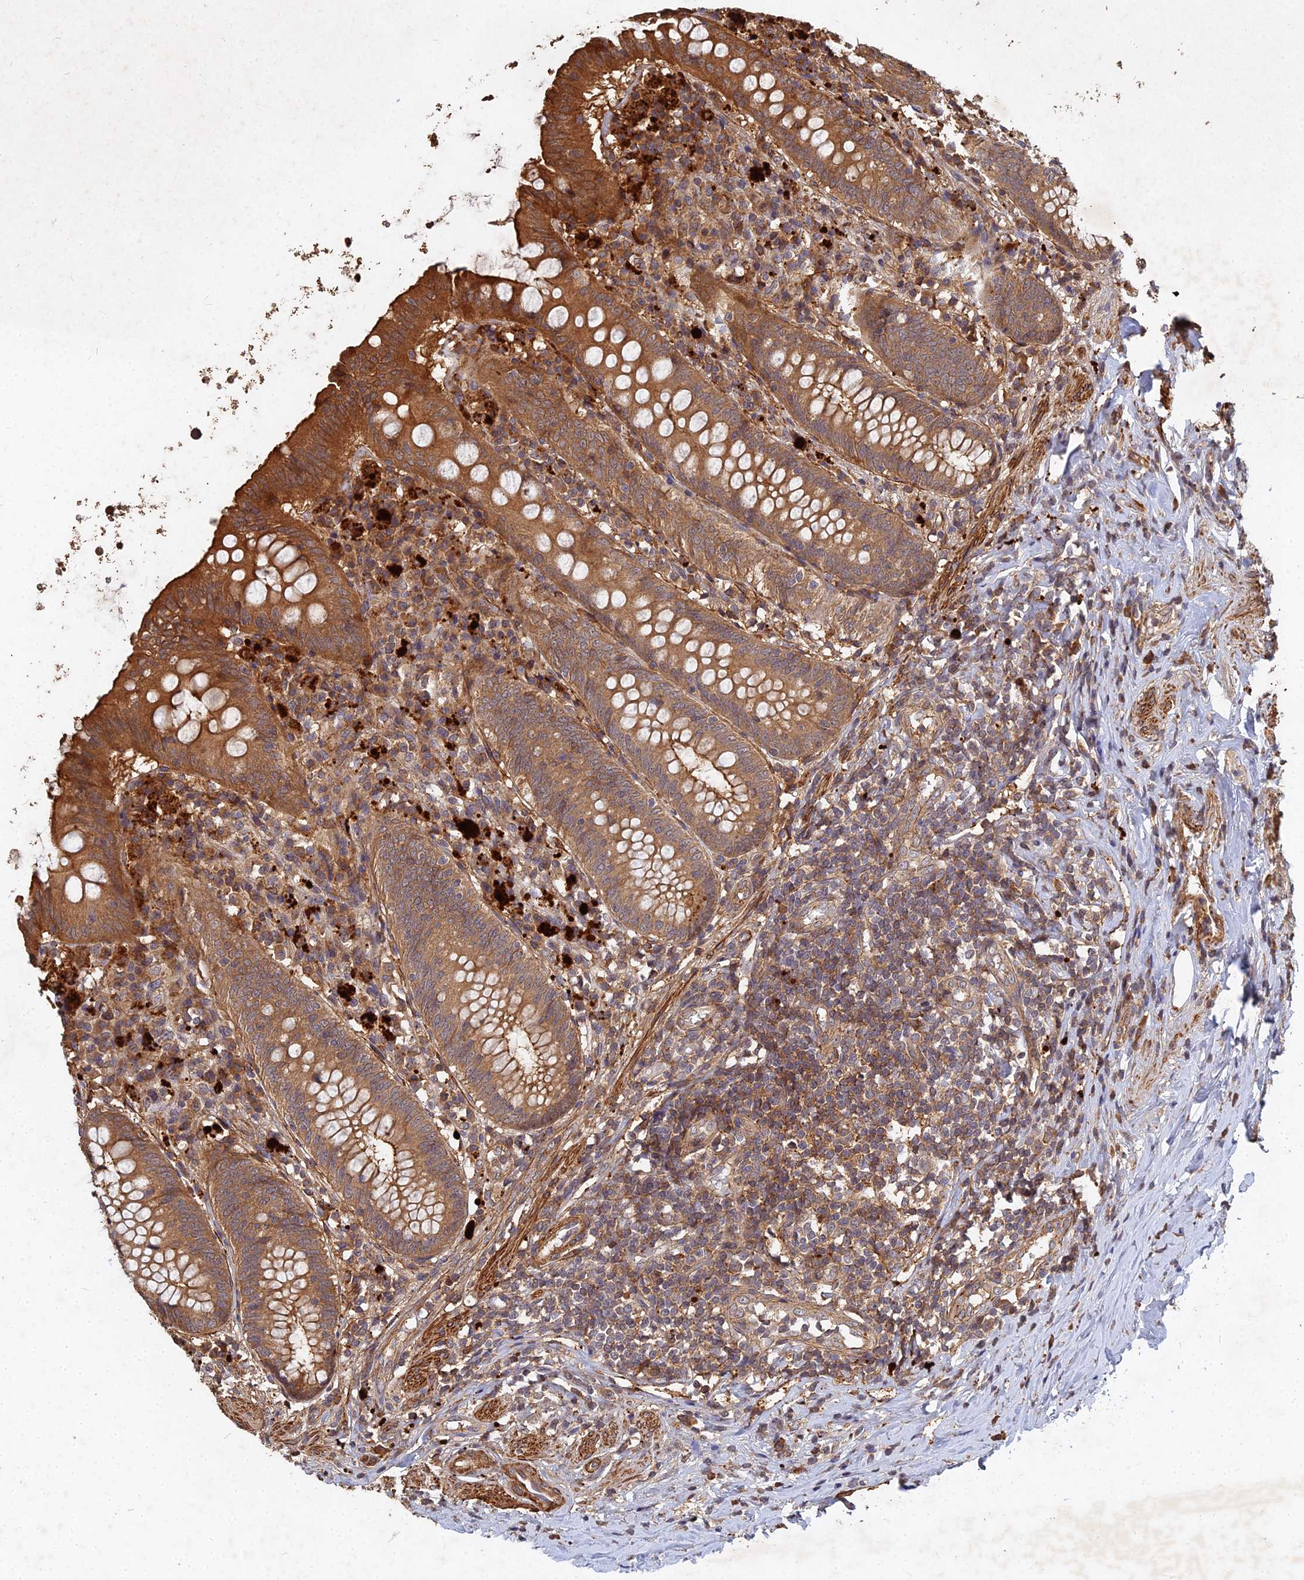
{"staining": {"intensity": "moderate", "quantity": ">75%", "location": "cytoplasmic/membranous"}, "tissue": "appendix", "cell_type": "Glandular cells", "image_type": "normal", "snomed": [{"axis": "morphology", "description": "Normal tissue, NOS"}, {"axis": "topography", "description": "Appendix"}], "caption": "IHC (DAB (3,3'-diaminobenzidine)) staining of unremarkable appendix demonstrates moderate cytoplasmic/membranous protein staining in approximately >75% of glandular cells.", "gene": "UBE2W", "patient": {"sex": "female", "age": 54}}